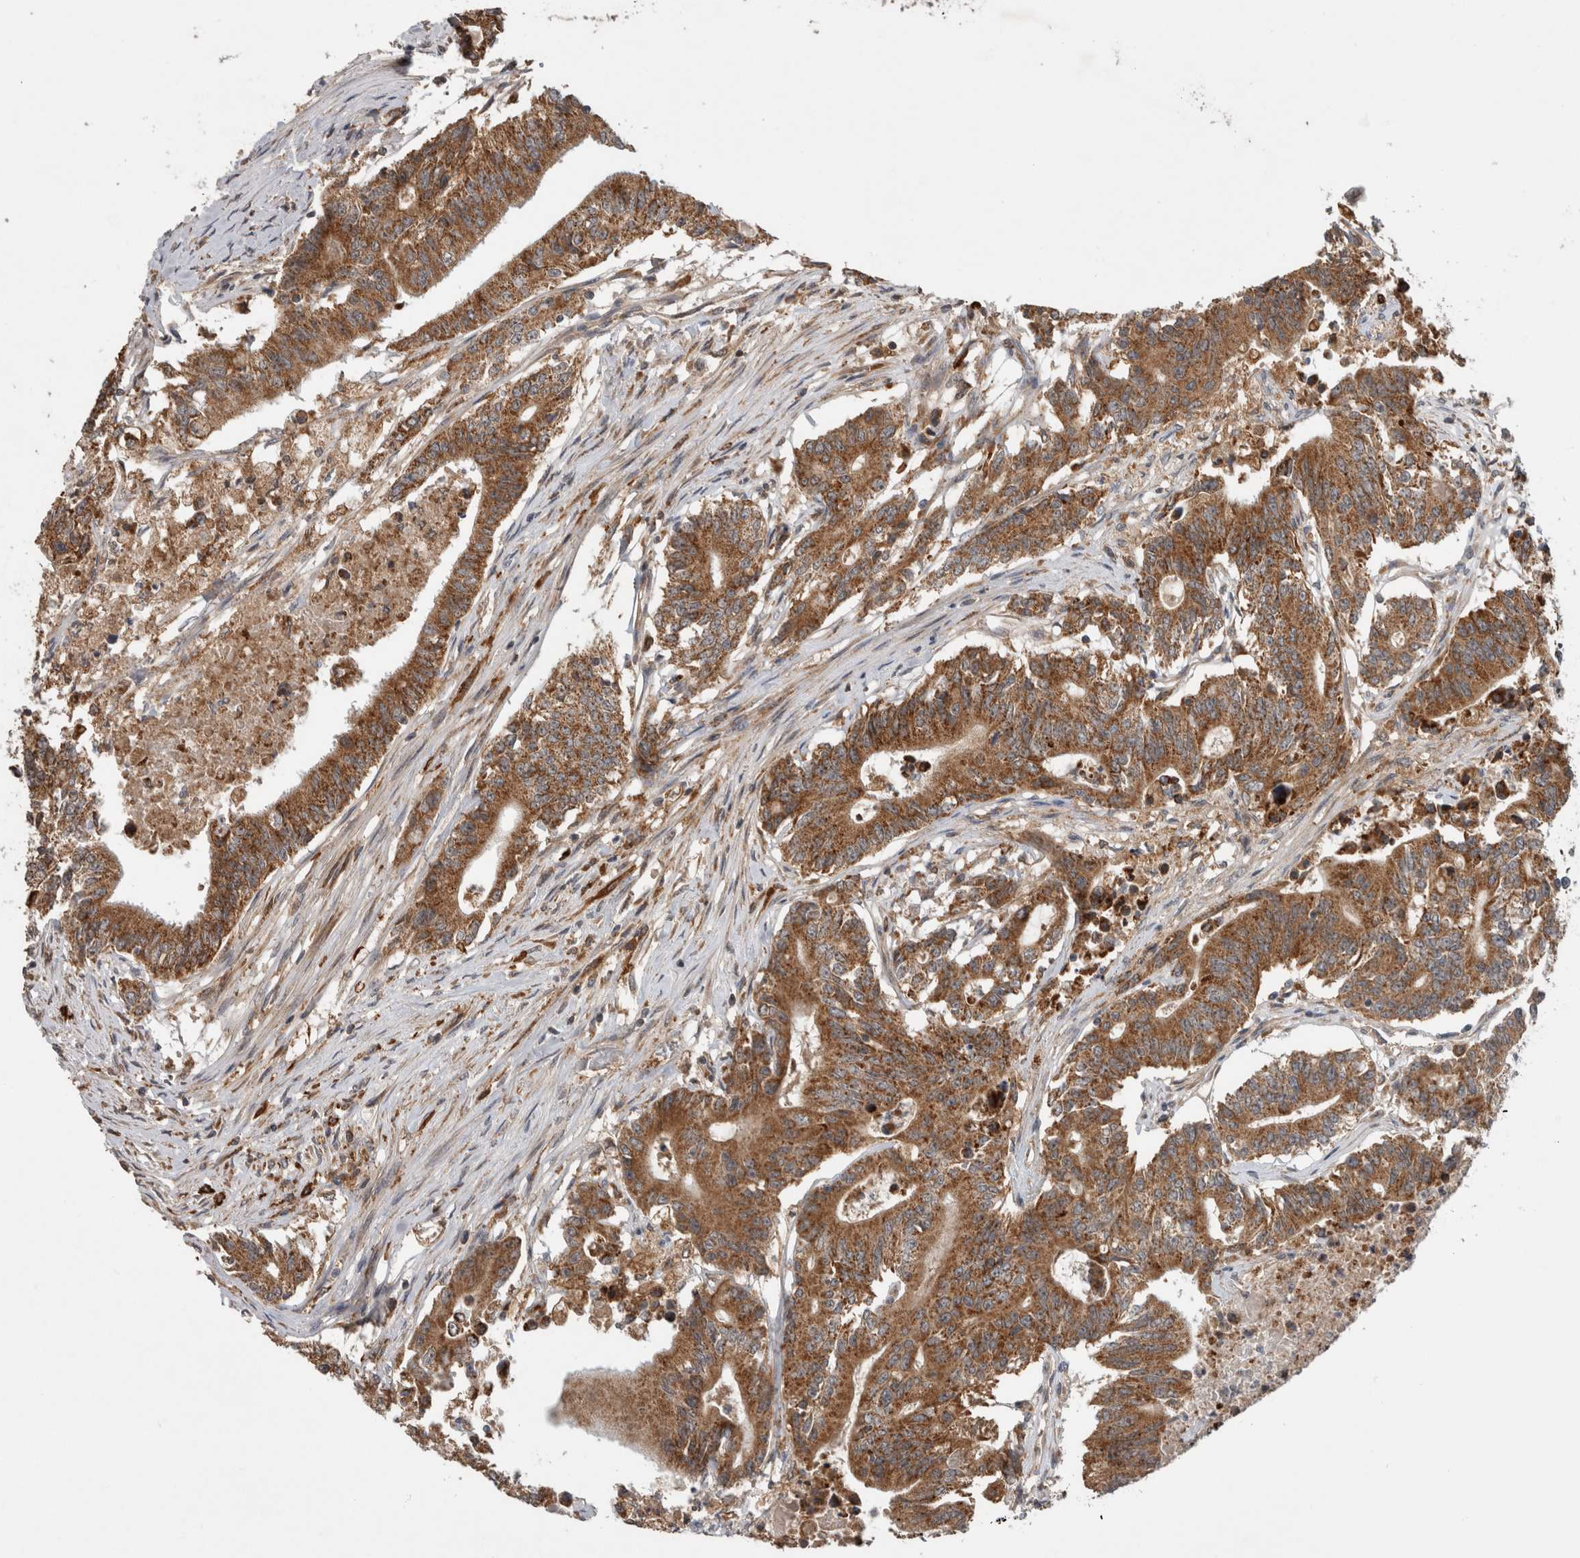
{"staining": {"intensity": "strong", "quantity": ">75%", "location": "cytoplasmic/membranous"}, "tissue": "colorectal cancer", "cell_type": "Tumor cells", "image_type": "cancer", "snomed": [{"axis": "morphology", "description": "Adenocarcinoma, NOS"}, {"axis": "topography", "description": "Colon"}], "caption": "Immunohistochemical staining of colorectal cancer displays high levels of strong cytoplasmic/membranous protein staining in approximately >75% of tumor cells.", "gene": "ADGRL3", "patient": {"sex": "female", "age": 77}}